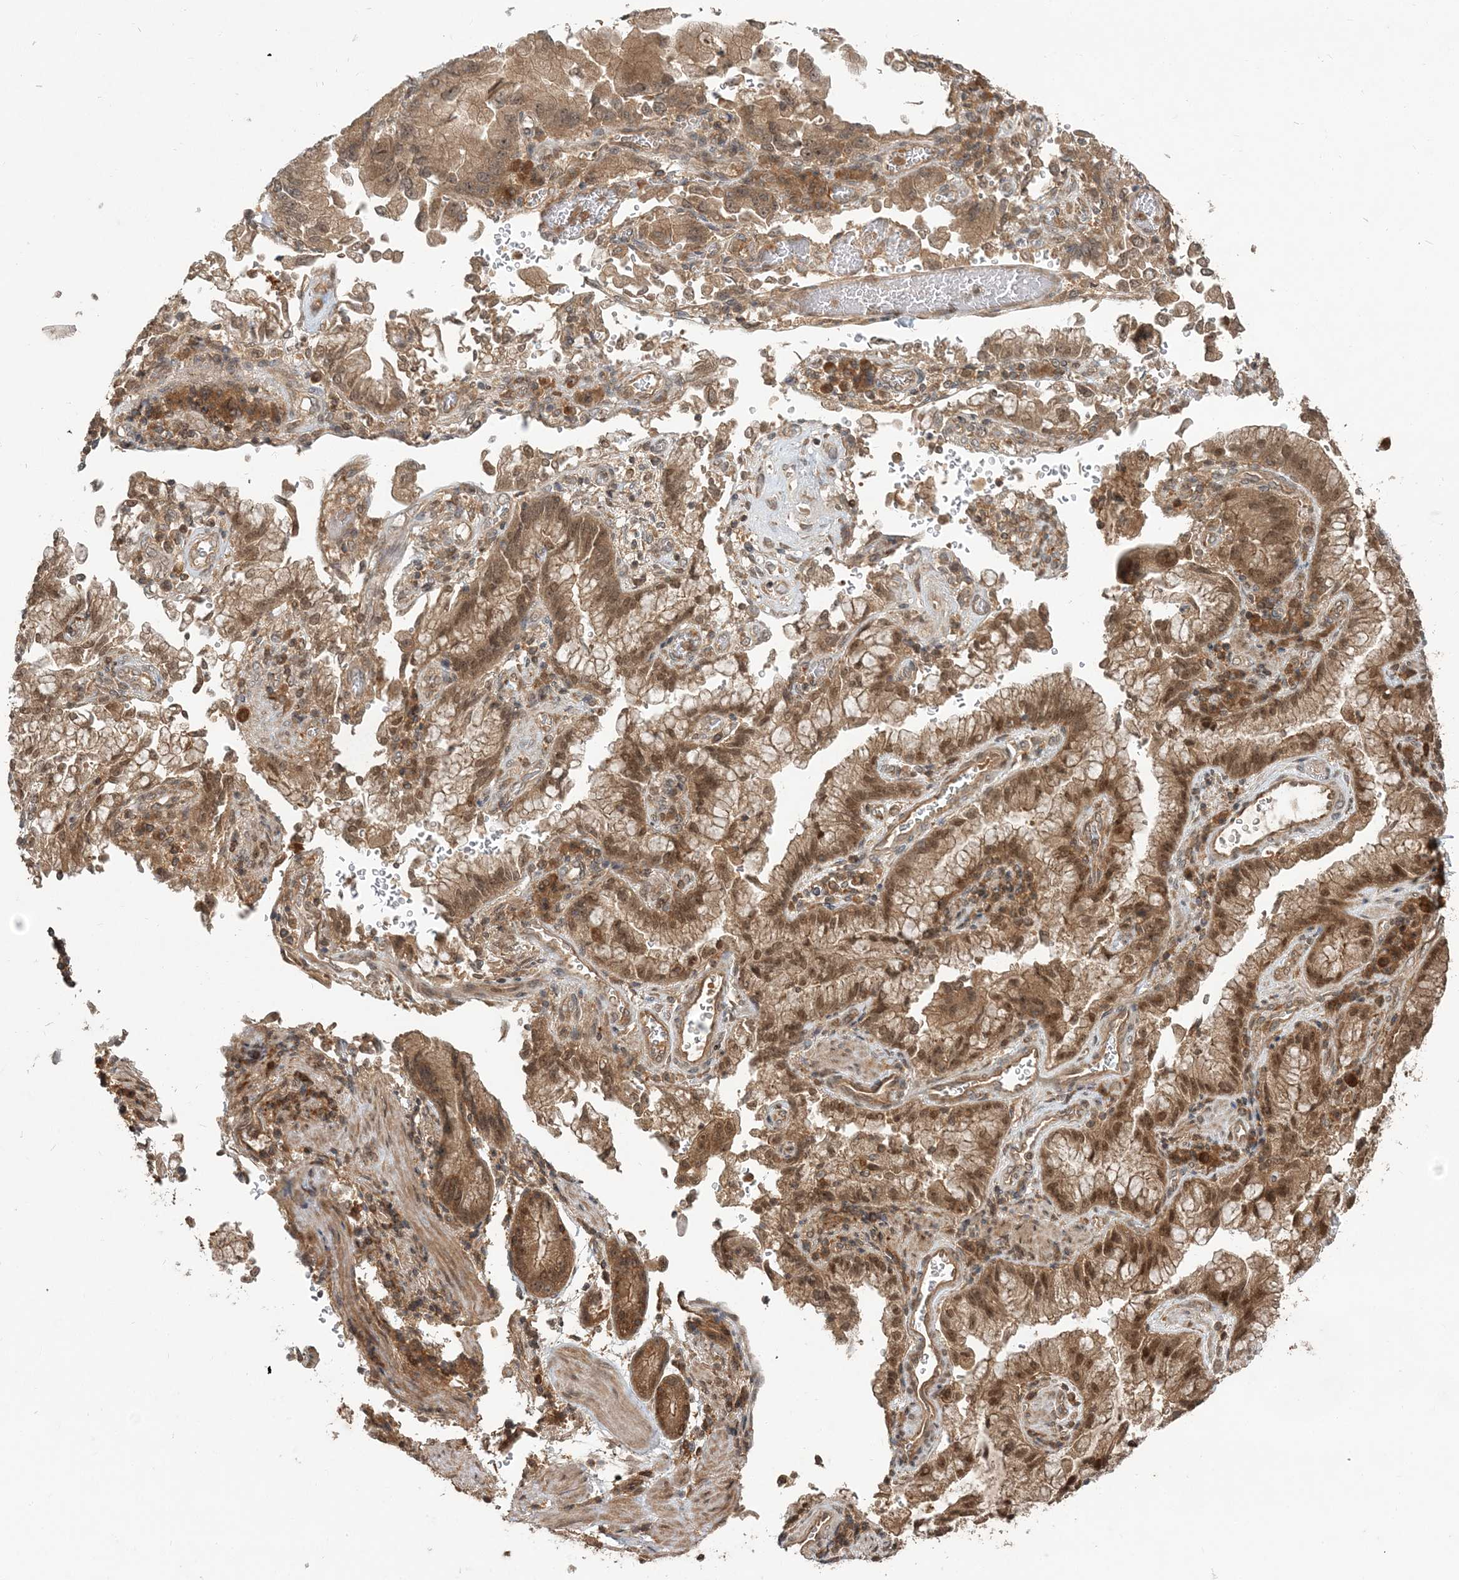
{"staining": {"intensity": "moderate", "quantity": ">75%", "location": "cytoplasmic/membranous,nuclear"}, "tissue": "stomach cancer", "cell_type": "Tumor cells", "image_type": "cancer", "snomed": [{"axis": "morphology", "description": "Adenocarcinoma, NOS"}, {"axis": "topography", "description": "Stomach"}], "caption": "A high-resolution histopathology image shows immunohistochemistry (IHC) staining of stomach adenocarcinoma, which reveals moderate cytoplasmic/membranous and nuclear positivity in approximately >75% of tumor cells.", "gene": "CAB39", "patient": {"sex": "male", "age": 62}}